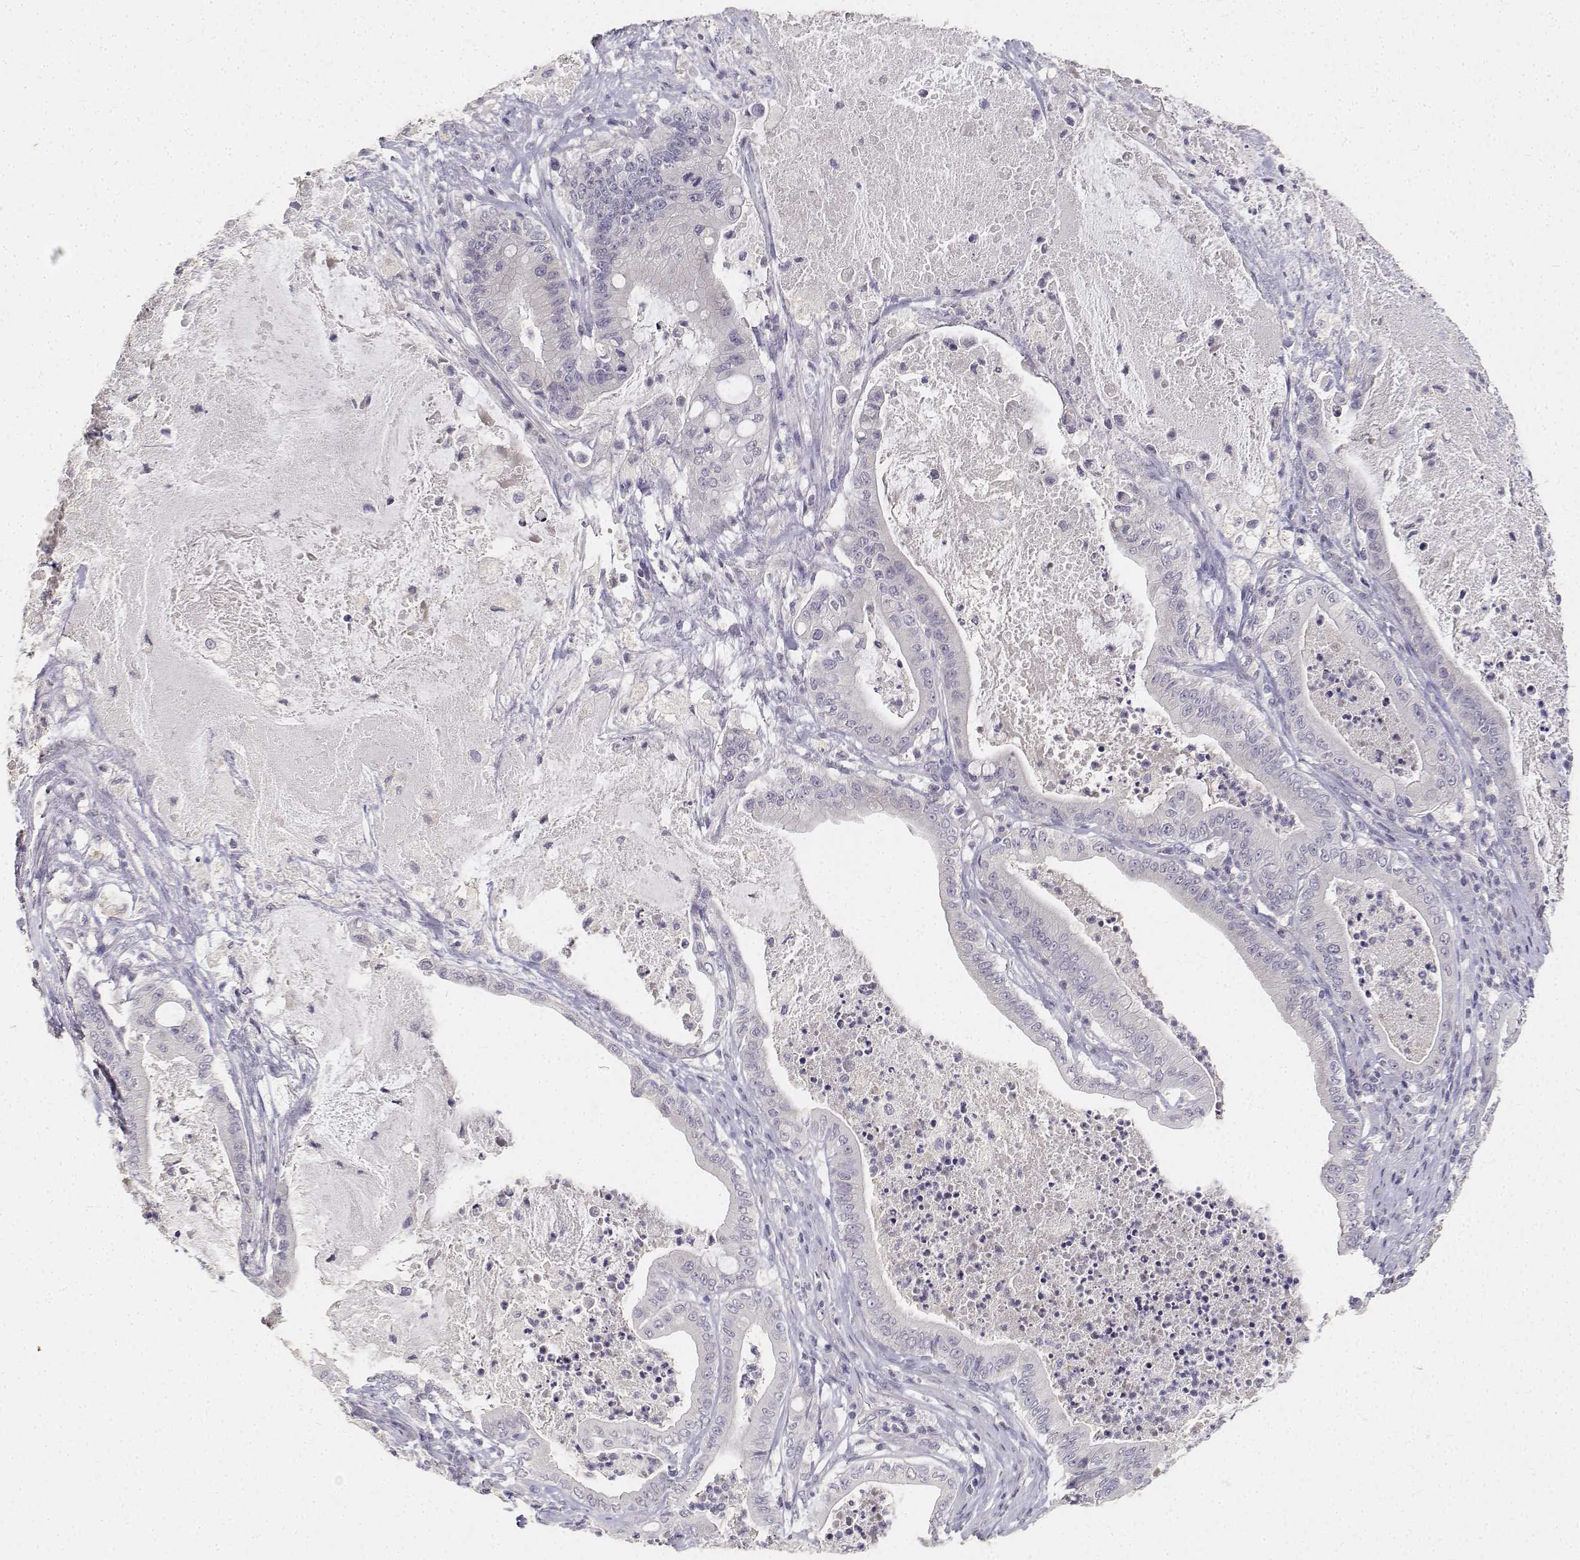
{"staining": {"intensity": "negative", "quantity": "none", "location": "none"}, "tissue": "pancreatic cancer", "cell_type": "Tumor cells", "image_type": "cancer", "snomed": [{"axis": "morphology", "description": "Adenocarcinoma, NOS"}, {"axis": "topography", "description": "Pancreas"}], "caption": "Immunohistochemical staining of human pancreatic adenocarcinoma reveals no significant staining in tumor cells.", "gene": "PAEP", "patient": {"sex": "male", "age": 71}}